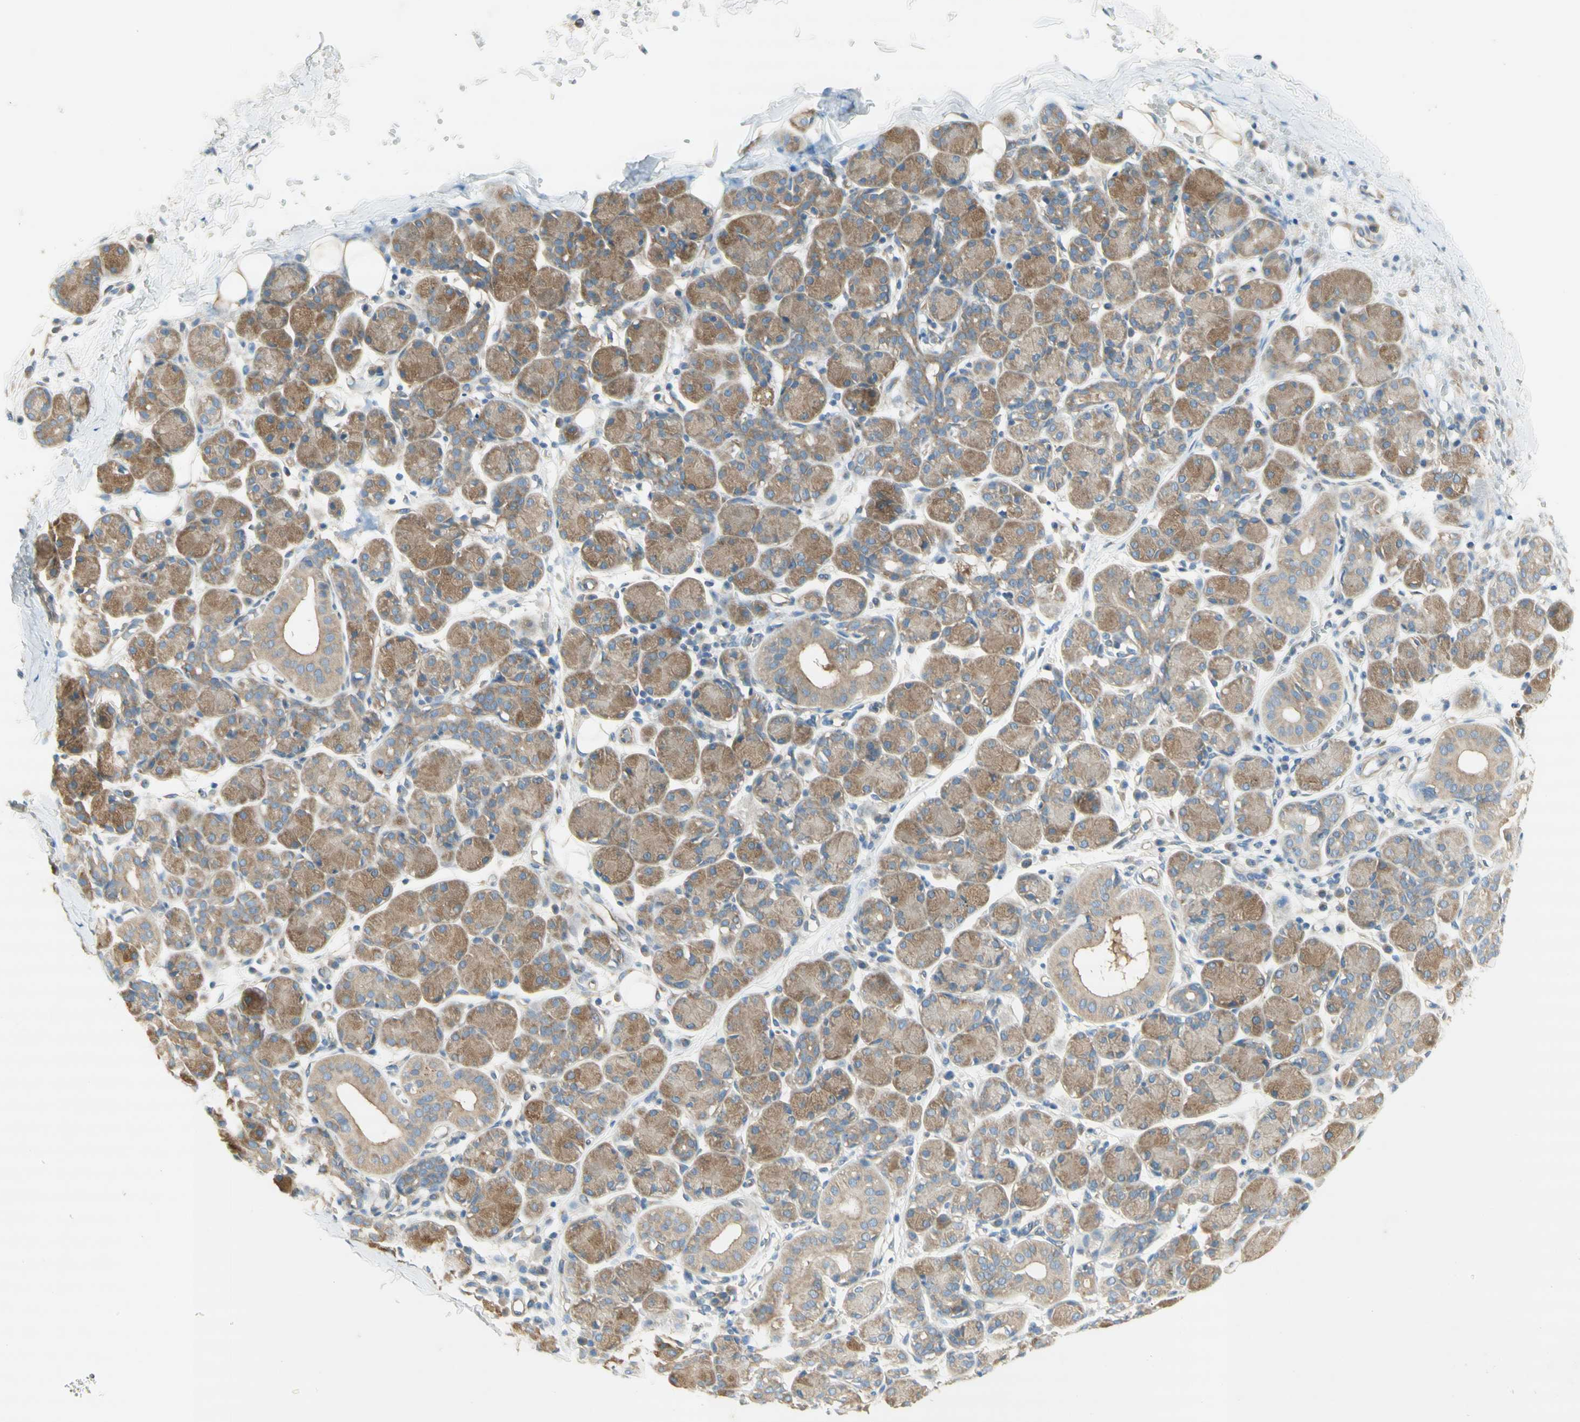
{"staining": {"intensity": "weak", "quantity": "25%-75%", "location": "cytoplasmic/membranous"}, "tissue": "salivary gland", "cell_type": "Glandular cells", "image_type": "normal", "snomed": [{"axis": "morphology", "description": "Normal tissue, NOS"}, {"axis": "morphology", "description": "Inflammation, NOS"}, {"axis": "topography", "description": "Lymph node"}, {"axis": "topography", "description": "Salivary gland"}], "caption": "Salivary gland stained for a protein (brown) demonstrates weak cytoplasmic/membranous positive expression in approximately 25%-75% of glandular cells.", "gene": "DYNC1H1", "patient": {"sex": "male", "age": 3}}